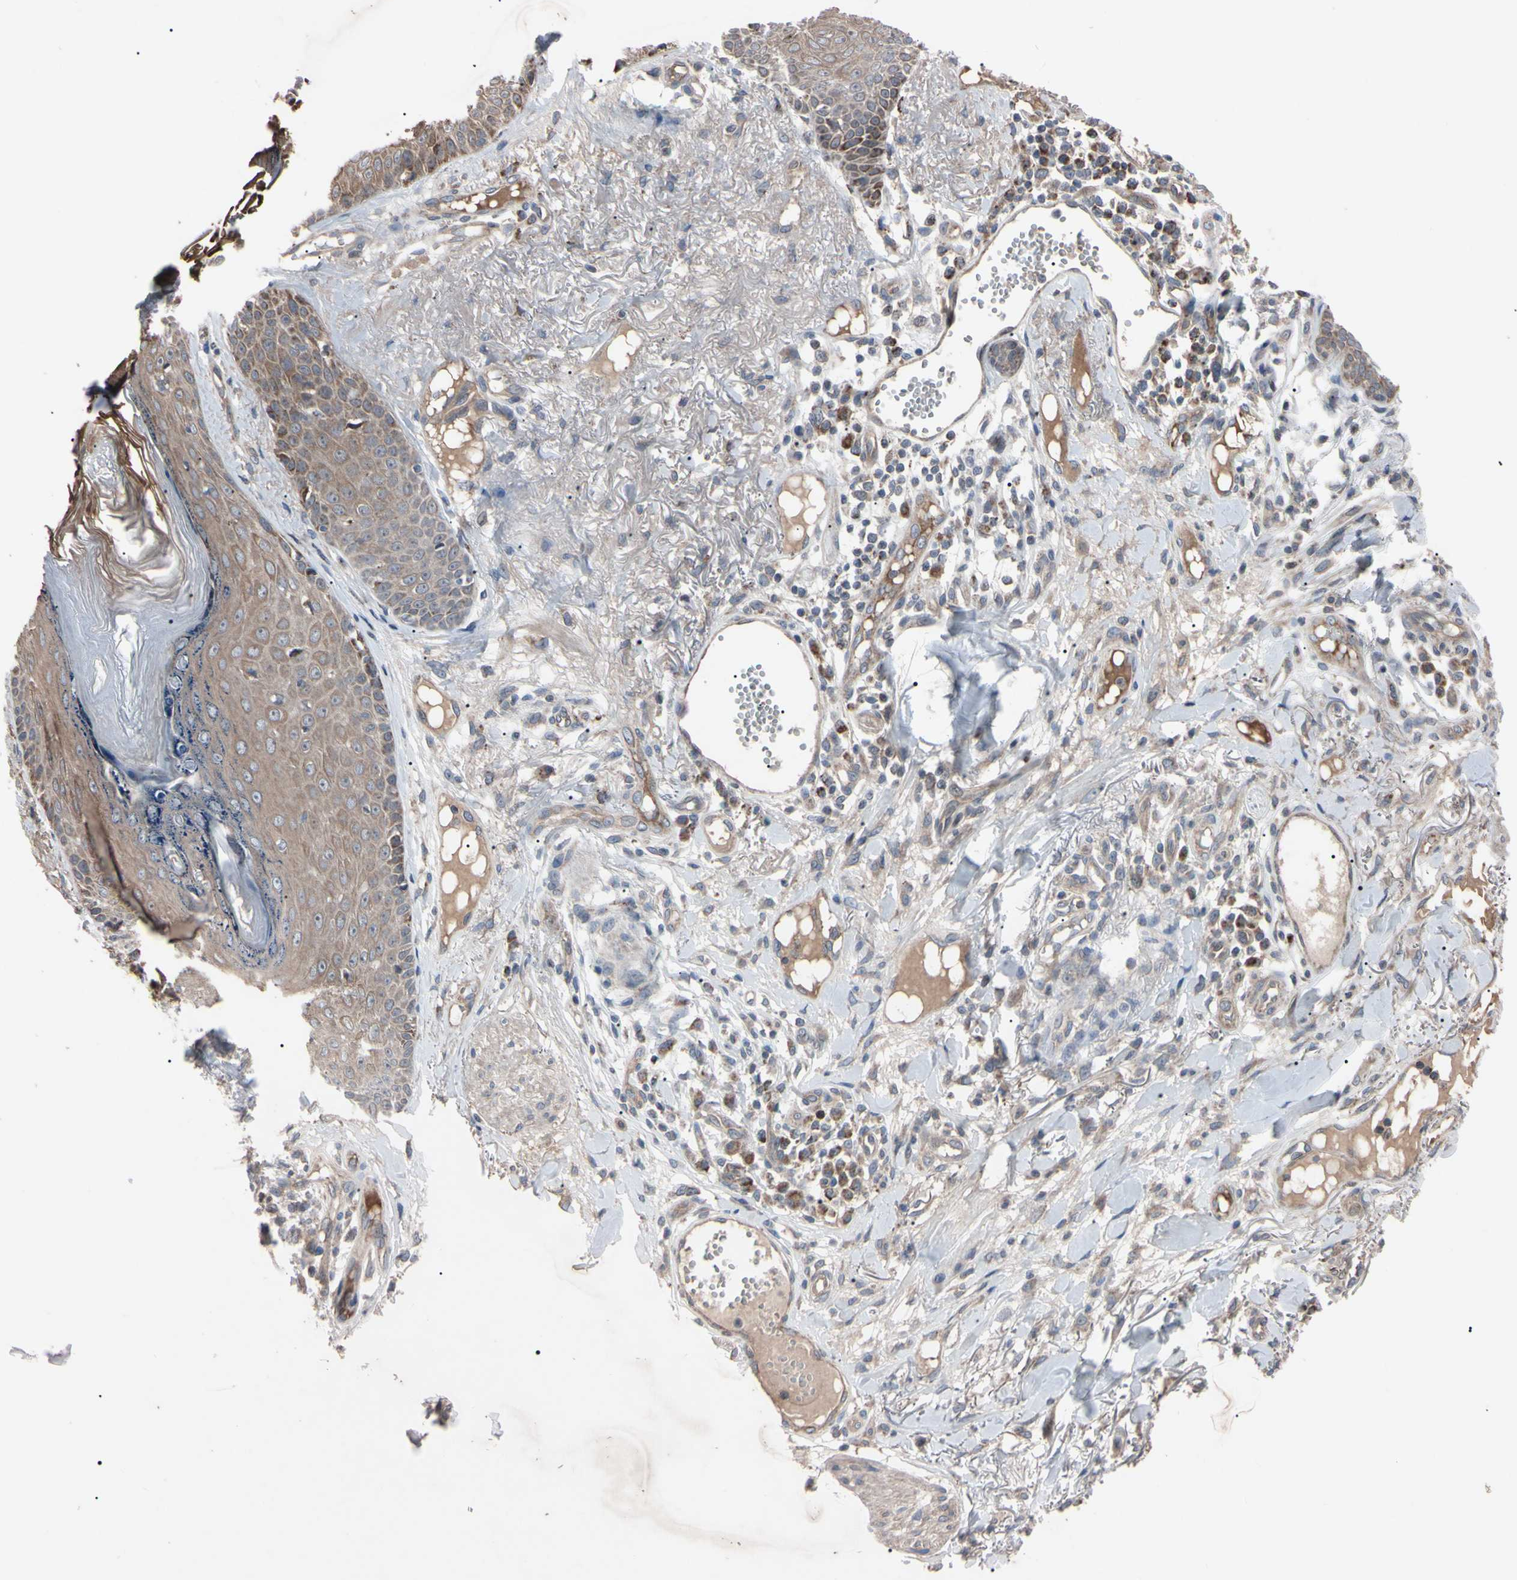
{"staining": {"intensity": "negative", "quantity": "none", "location": "none"}, "tissue": "skin cancer", "cell_type": "Tumor cells", "image_type": "cancer", "snomed": [{"axis": "morphology", "description": "Normal tissue, NOS"}, {"axis": "morphology", "description": "Basal cell carcinoma"}, {"axis": "topography", "description": "Skin"}], "caption": "Tumor cells show no significant protein positivity in basal cell carcinoma (skin). Brightfield microscopy of immunohistochemistry stained with DAB (3,3'-diaminobenzidine) (brown) and hematoxylin (blue), captured at high magnification.", "gene": "TNFRSF1A", "patient": {"sex": "male", "age": 52}}